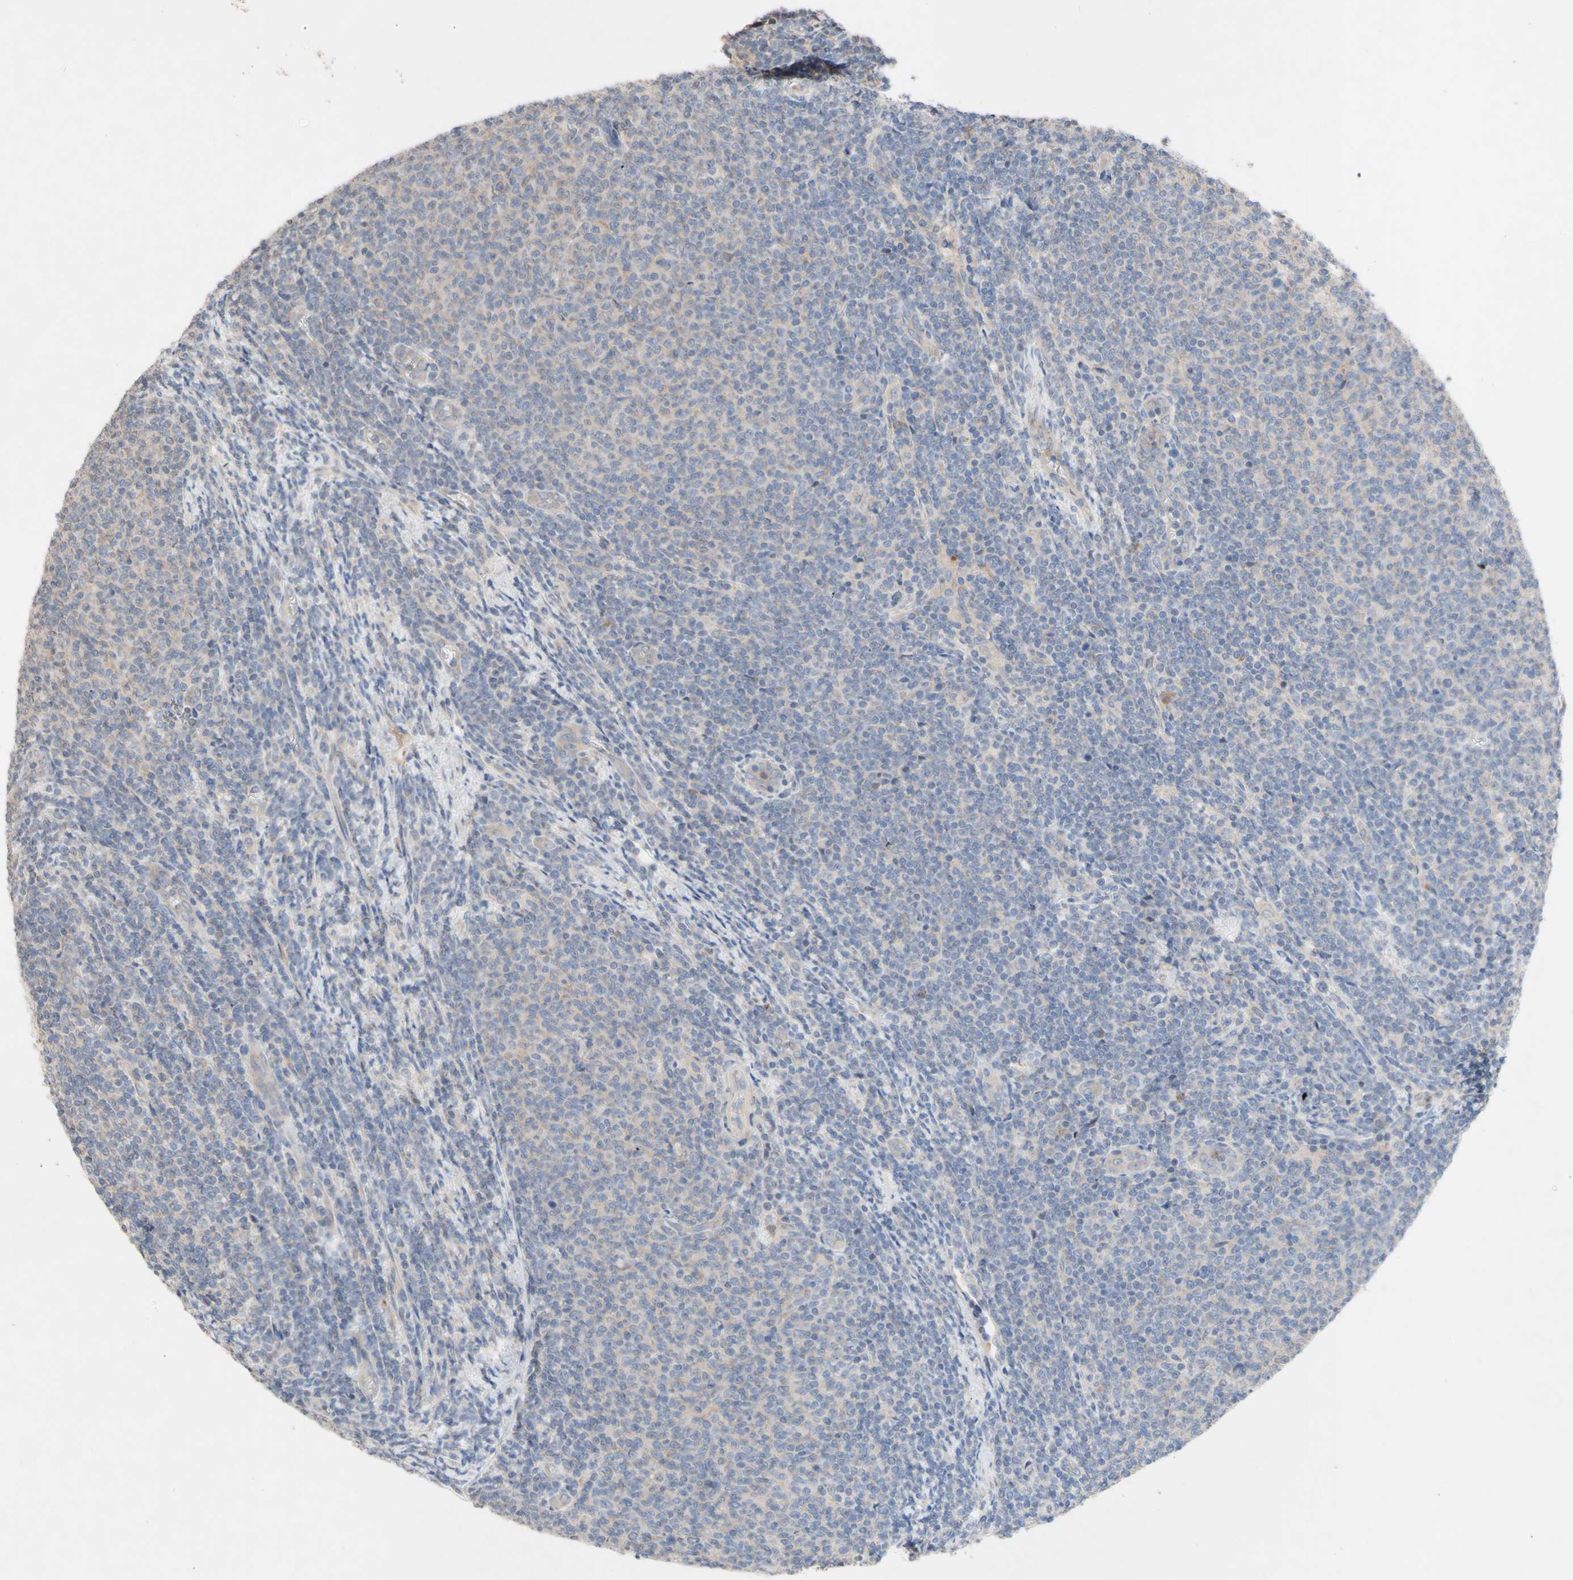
{"staining": {"intensity": "weak", "quantity": "<25%", "location": "cytoplasmic/membranous"}, "tissue": "lymphoma", "cell_type": "Tumor cells", "image_type": "cancer", "snomed": [{"axis": "morphology", "description": "Malignant lymphoma, non-Hodgkin's type, Low grade"}, {"axis": "topography", "description": "Lymph node"}], "caption": "IHC photomicrograph of neoplastic tissue: malignant lymphoma, non-Hodgkin's type (low-grade) stained with DAB (3,3'-diaminobenzidine) exhibits no significant protein positivity in tumor cells.", "gene": "NECTIN3", "patient": {"sex": "male", "age": 66}}